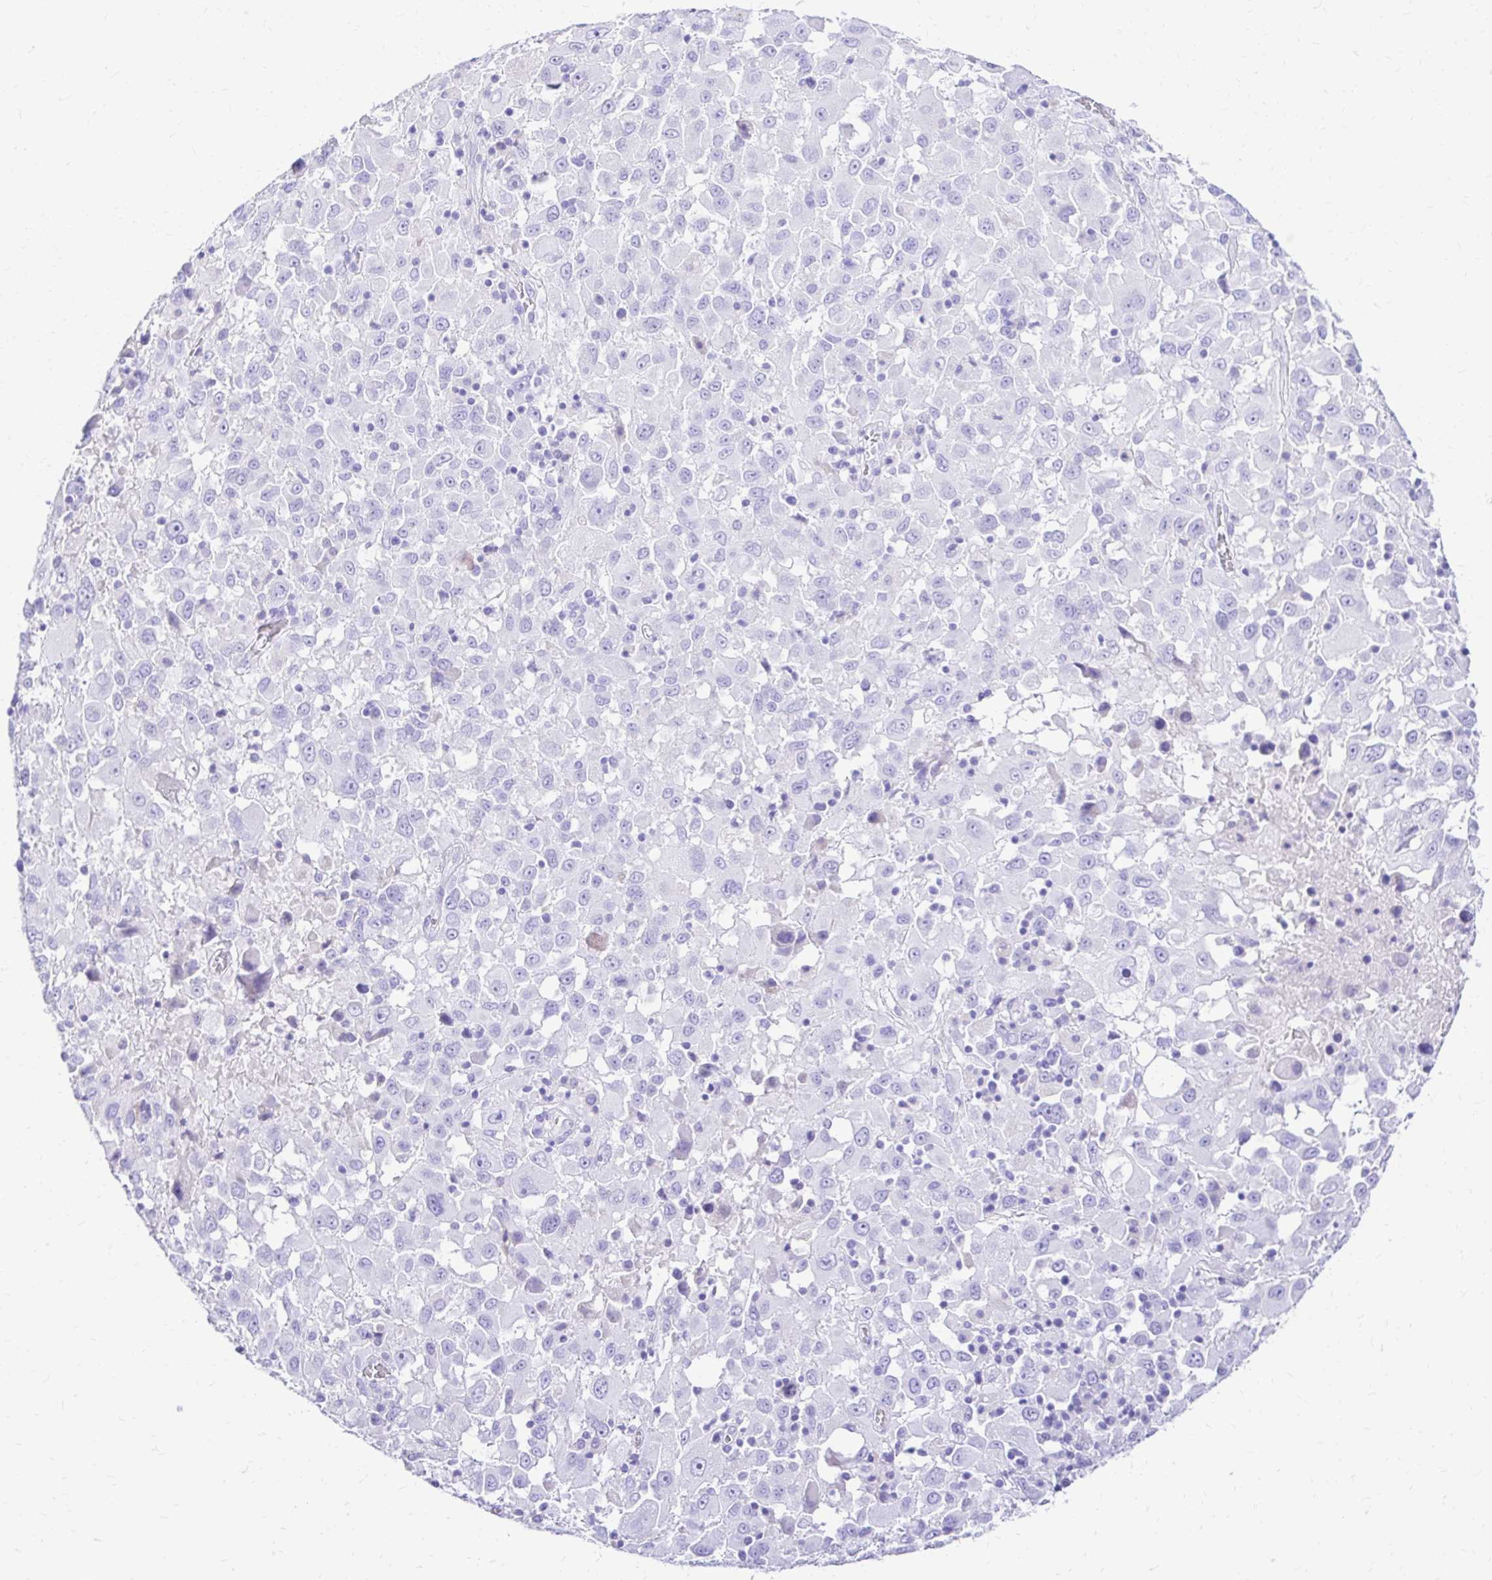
{"staining": {"intensity": "negative", "quantity": "none", "location": "none"}, "tissue": "melanoma", "cell_type": "Tumor cells", "image_type": "cancer", "snomed": [{"axis": "morphology", "description": "Malignant melanoma, Metastatic site"}, {"axis": "topography", "description": "Soft tissue"}], "caption": "Immunohistochemical staining of malignant melanoma (metastatic site) demonstrates no significant positivity in tumor cells.", "gene": "S100G", "patient": {"sex": "male", "age": 50}}